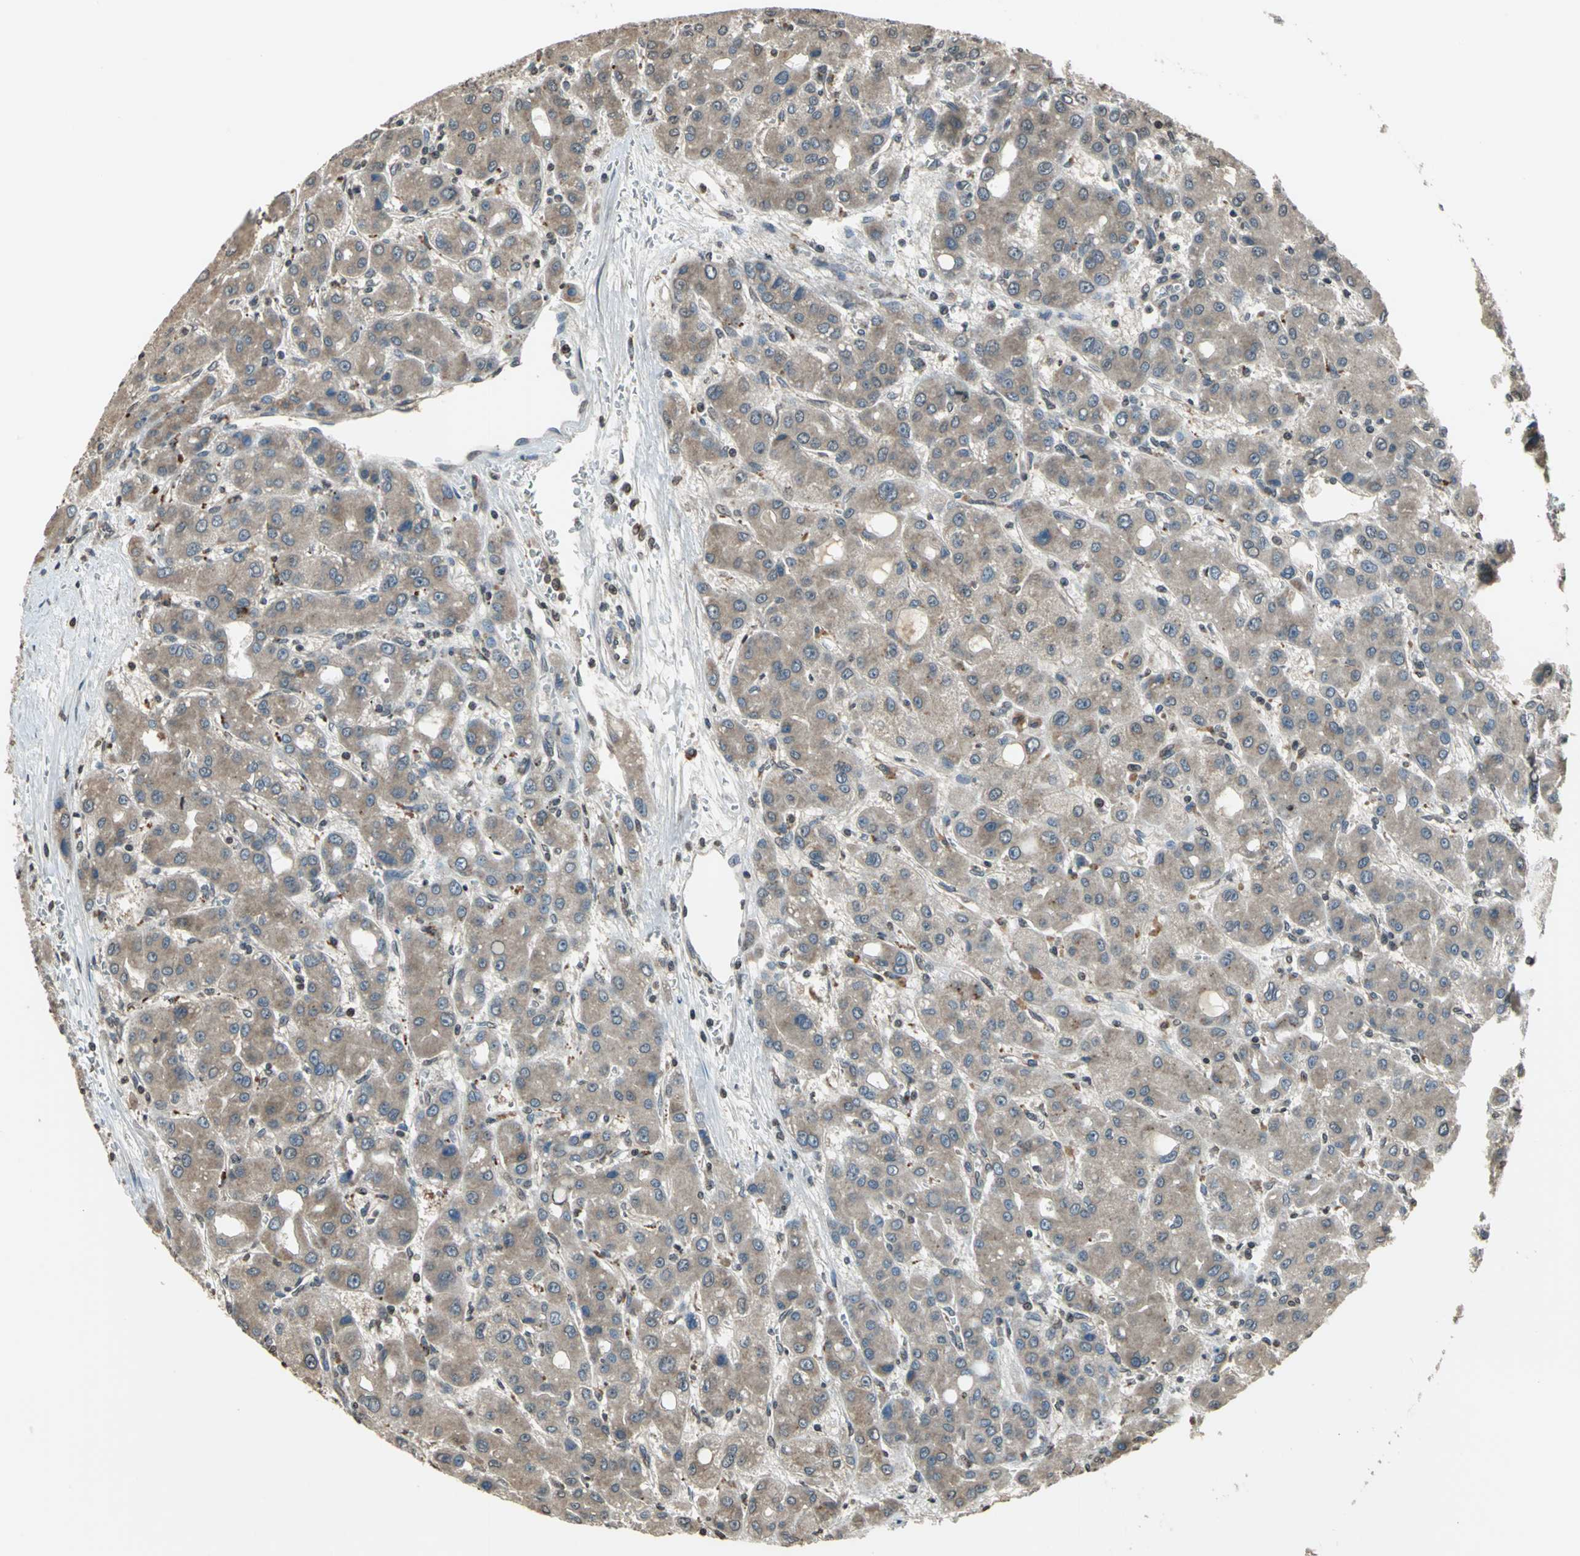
{"staining": {"intensity": "moderate", "quantity": ">75%", "location": "cytoplasmic/membranous"}, "tissue": "liver cancer", "cell_type": "Tumor cells", "image_type": "cancer", "snomed": [{"axis": "morphology", "description": "Carcinoma, Hepatocellular, NOS"}, {"axis": "topography", "description": "Liver"}], "caption": "Protein staining by immunohistochemistry displays moderate cytoplasmic/membranous staining in about >75% of tumor cells in liver hepatocellular carcinoma. The staining was performed using DAB (3,3'-diaminobenzidine), with brown indicating positive protein expression. Nuclei are stained blue with hematoxylin.", "gene": "TRAK1", "patient": {"sex": "male", "age": 55}}